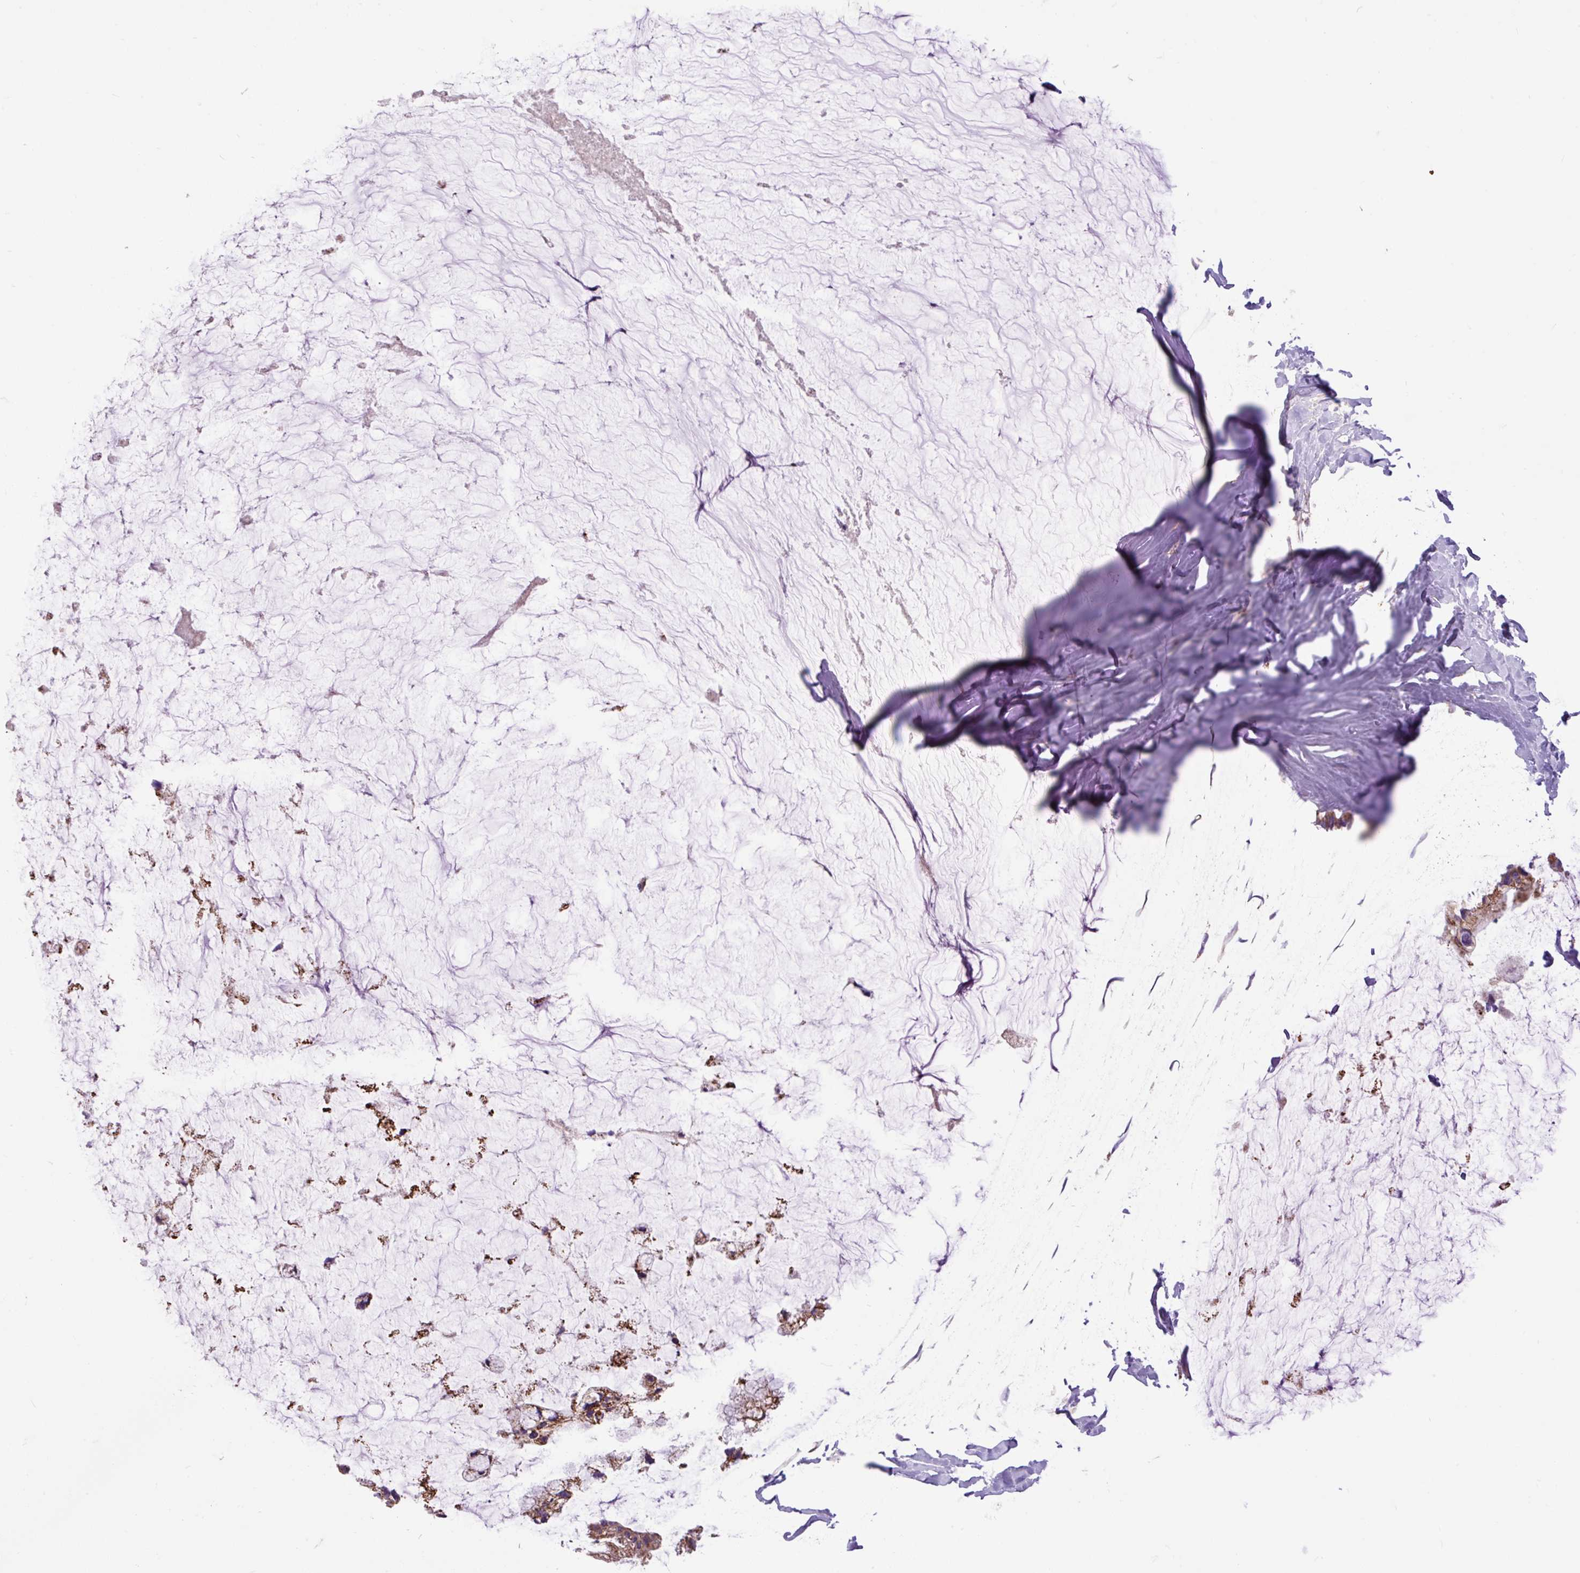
{"staining": {"intensity": "moderate", "quantity": ">75%", "location": "cytoplasmic/membranous"}, "tissue": "ovarian cancer", "cell_type": "Tumor cells", "image_type": "cancer", "snomed": [{"axis": "morphology", "description": "Cystadenocarcinoma, mucinous, NOS"}, {"axis": "topography", "description": "Ovary"}], "caption": "Immunohistochemical staining of ovarian cancer (mucinous cystadenocarcinoma) shows medium levels of moderate cytoplasmic/membranous protein positivity in approximately >75% of tumor cells. The staining is performed using DAB (3,3'-diaminobenzidine) brown chromogen to label protein expression. The nuclei are counter-stained blue using hematoxylin.", "gene": "TOMM40", "patient": {"sex": "female", "age": 39}}